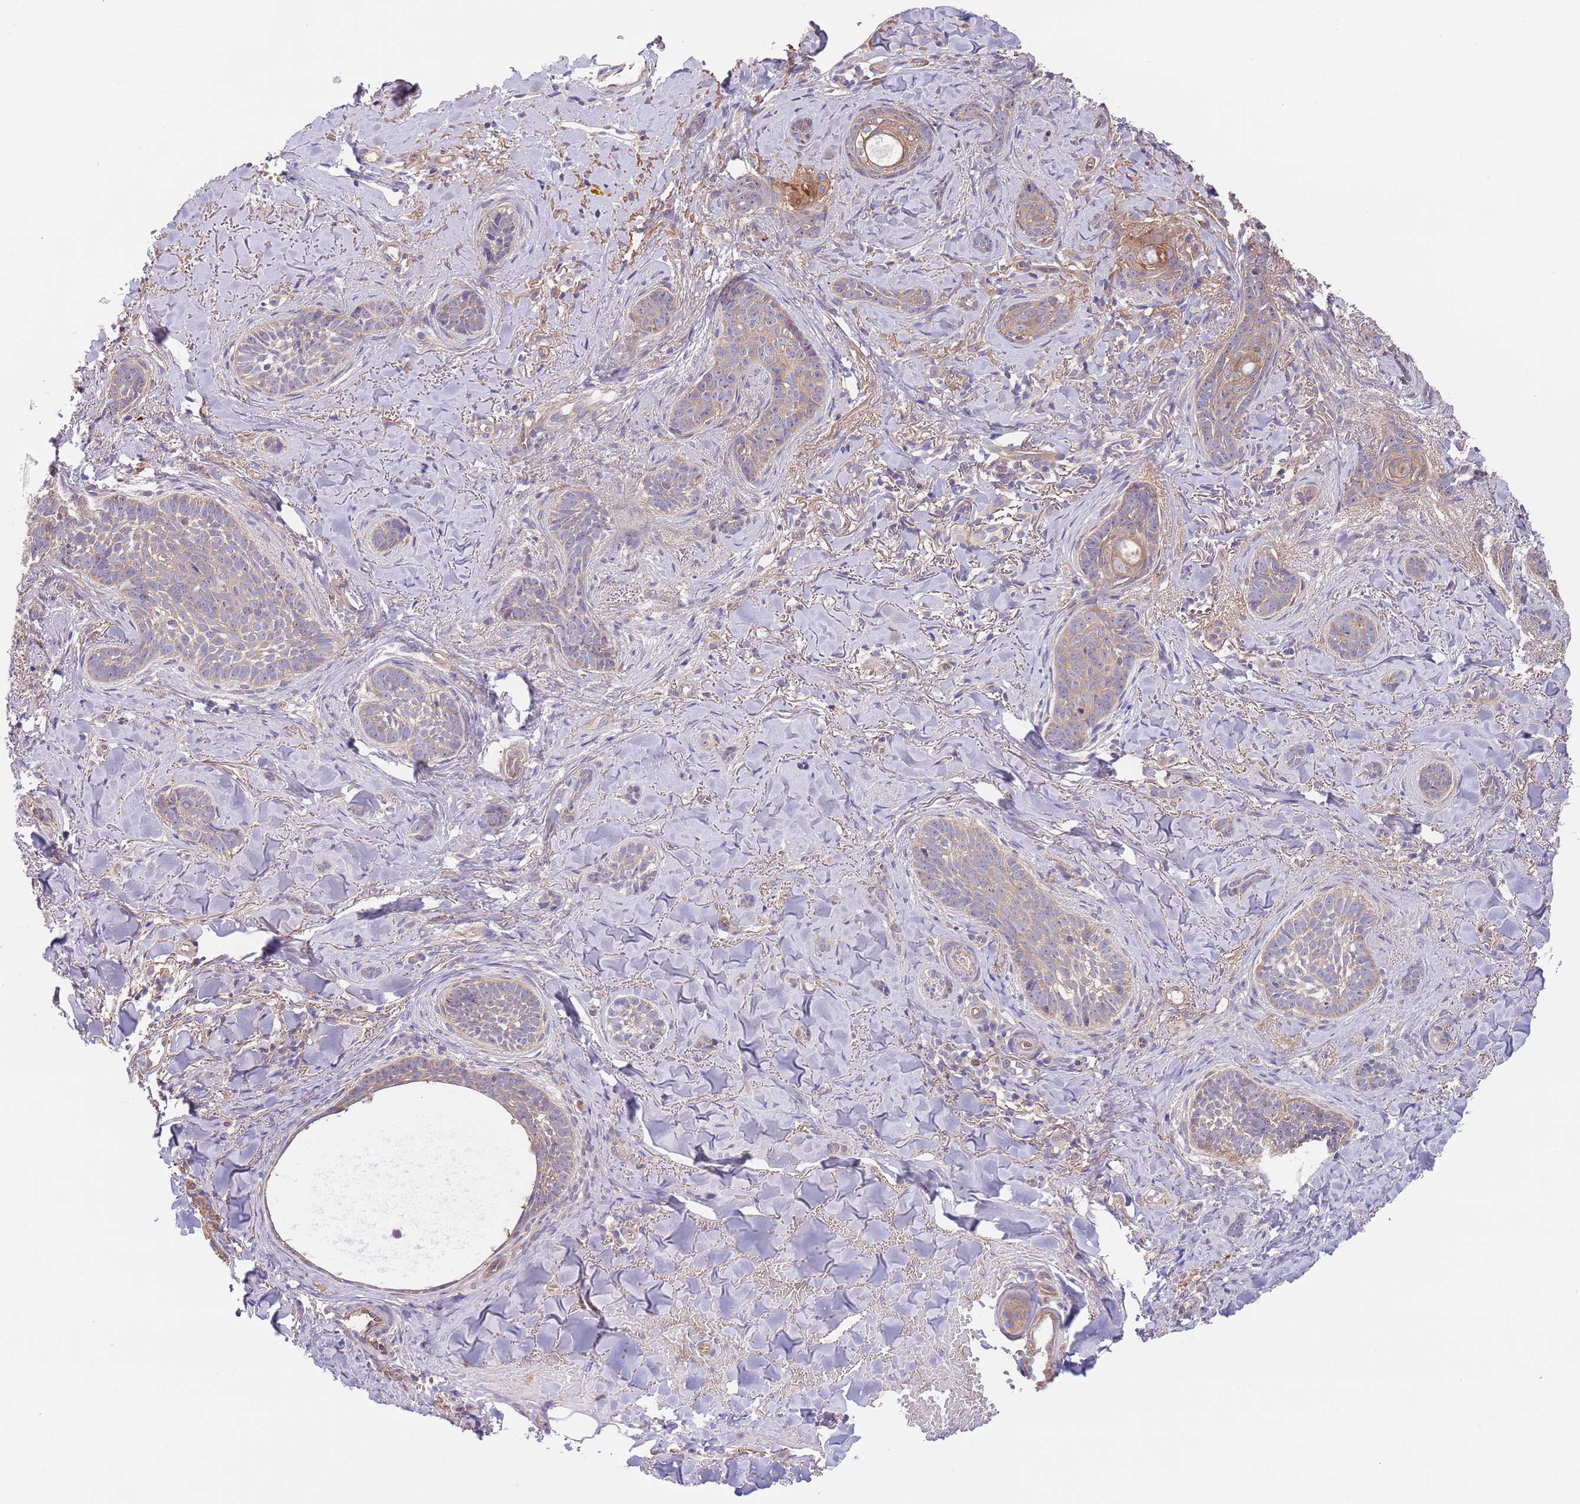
{"staining": {"intensity": "weak", "quantity": ">75%", "location": "cytoplasmic/membranous"}, "tissue": "skin cancer", "cell_type": "Tumor cells", "image_type": "cancer", "snomed": [{"axis": "morphology", "description": "Basal cell carcinoma"}, {"axis": "topography", "description": "Skin"}], "caption": "Immunohistochemical staining of skin basal cell carcinoma shows low levels of weak cytoplasmic/membranous protein staining in approximately >75% of tumor cells.", "gene": "EIF3F", "patient": {"sex": "female", "age": 55}}